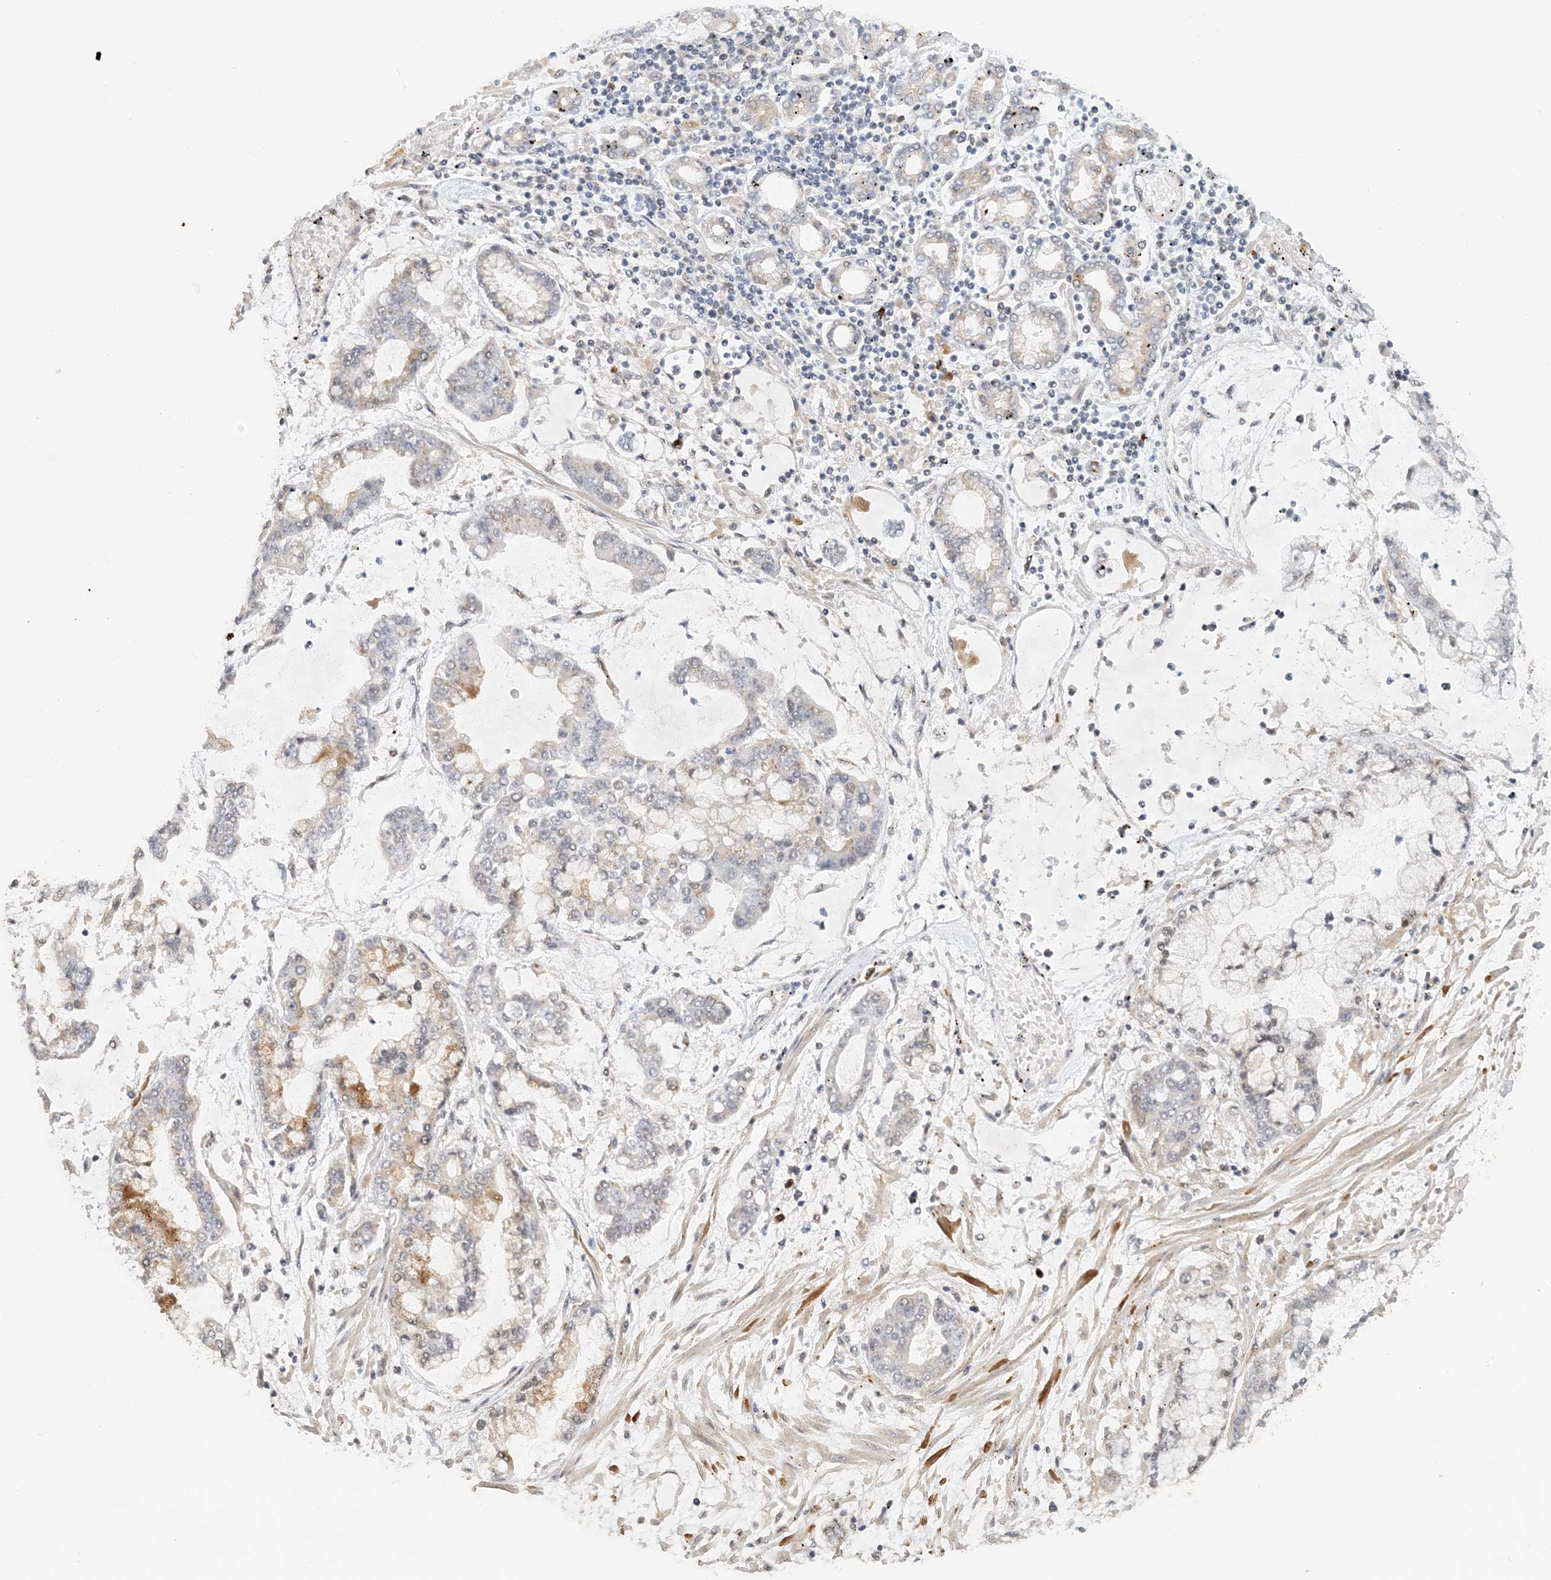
{"staining": {"intensity": "moderate", "quantity": "<25%", "location": "cytoplasmic/membranous"}, "tissue": "stomach cancer", "cell_type": "Tumor cells", "image_type": "cancer", "snomed": [{"axis": "morphology", "description": "Normal tissue, NOS"}, {"axis": "morphology", "description": "Adenocarcinoma, NOS"}, {"axis": "topography", "description": "Stomach, upper"}, {"axis": "topography", "description": "Stomach"}], "caption": "Approximately <25% of tumor cells in human stomach cancer show moderate cytoplasmic/membranous protein positivity as visualized by brown immunohistochemical staining.", "gene": "ZCCHC4", "patient": {"sex": "male", "age": 76}}